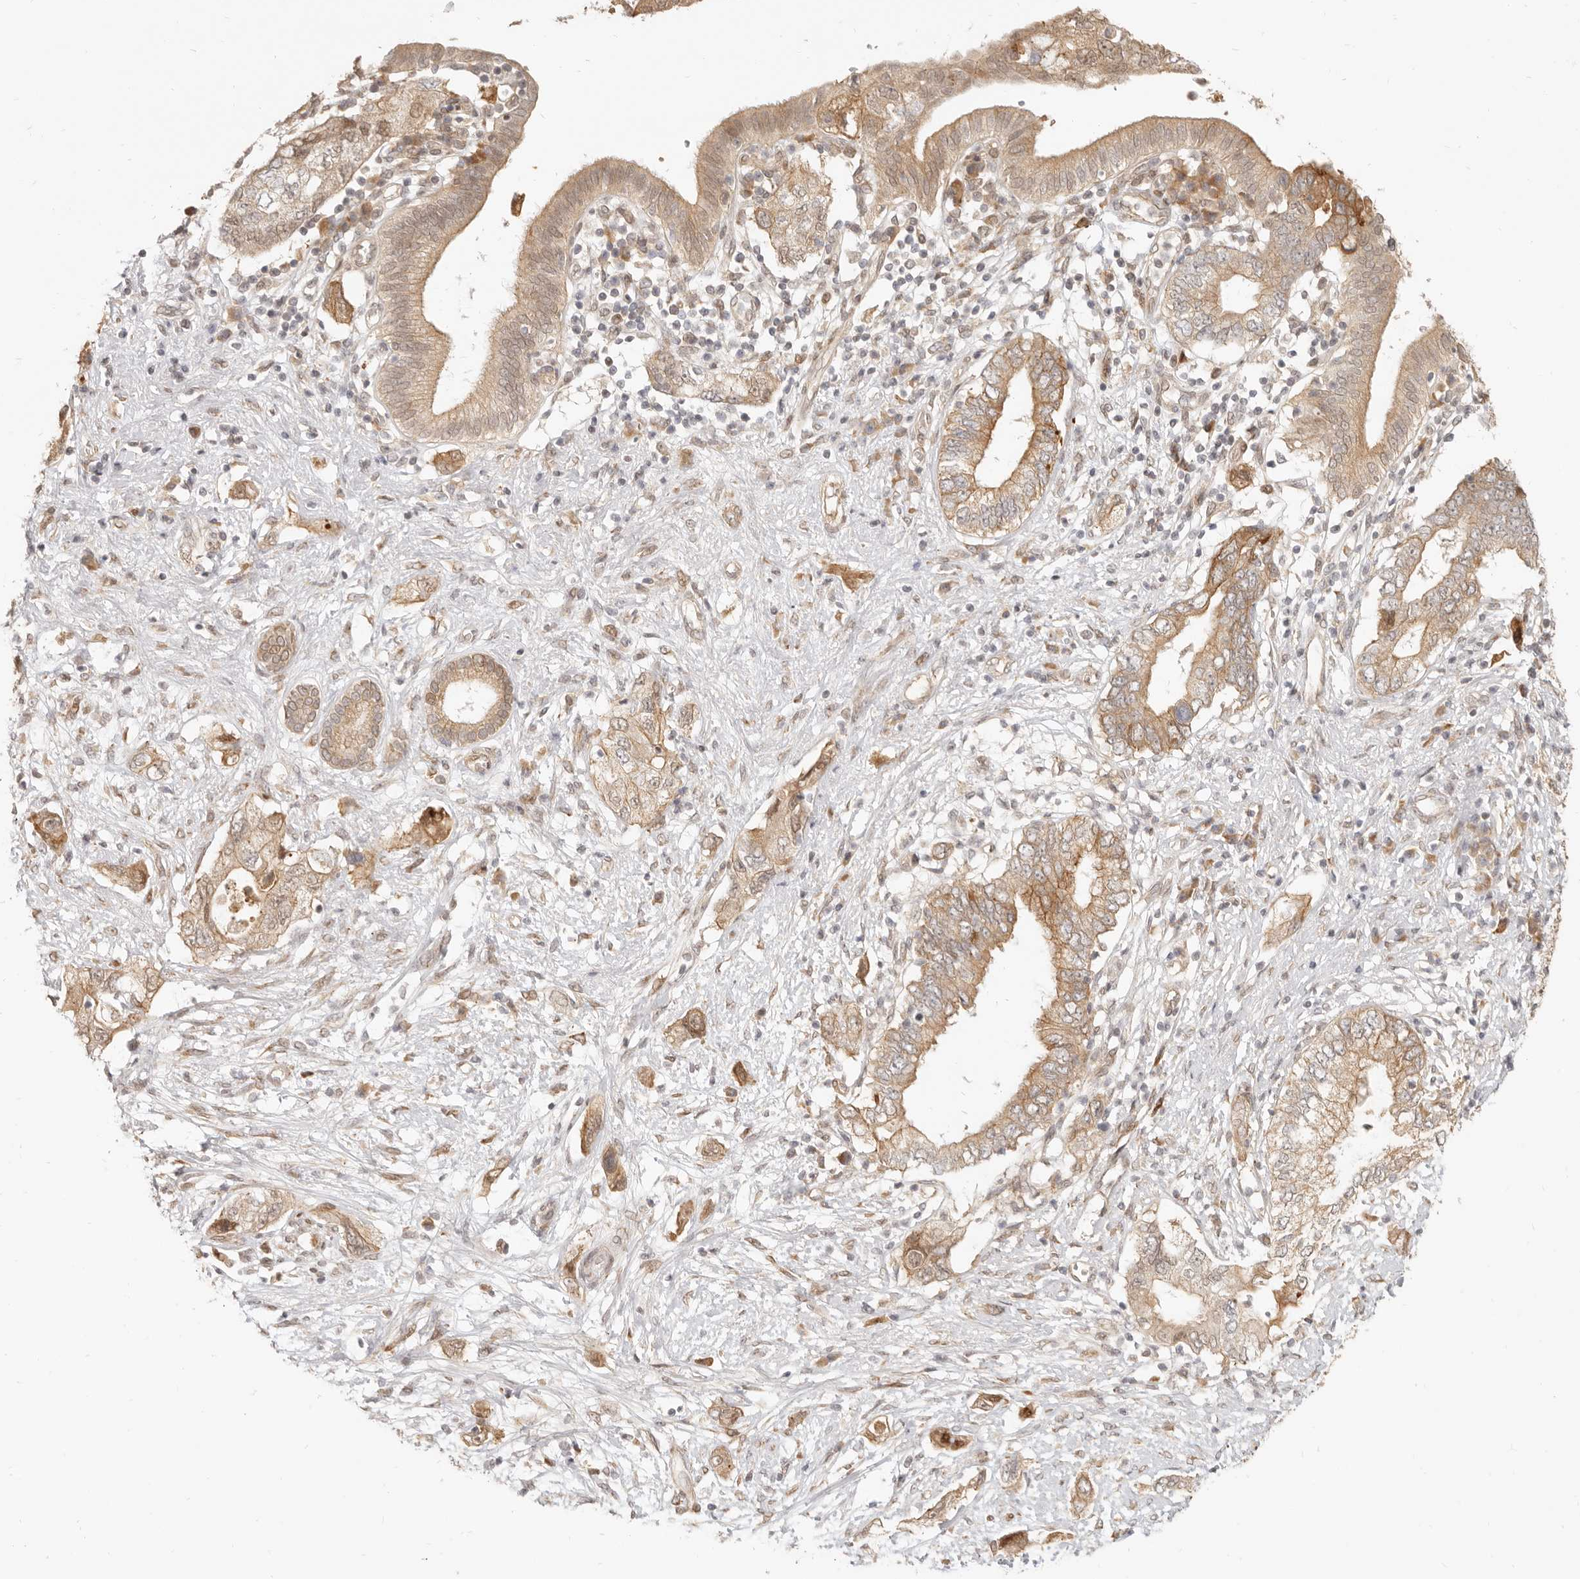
{"staining": {"intensity": "moderate", "quantity": ">75%", "location": "cytoplasmic/membranous"}, "tissue": "pancreatic cancer", "cell_type": "Tumor cells", "image_type": "cancer", "snomed": [{"axis": "morphology", "description": "Adenocarcinoma, NOS"}, {"axis": "topography", "description": "Pancreas"}], "caption": "This histopathology image reveals immunohistochemistry staining of human pancreatic cancer (adenocarcinoma), with medium moderate cytoplasmic/membranous positivity in about >75% of tumor cells.", "gene": "TUFT1", "patient": {"sex": "female", "age": 73}}